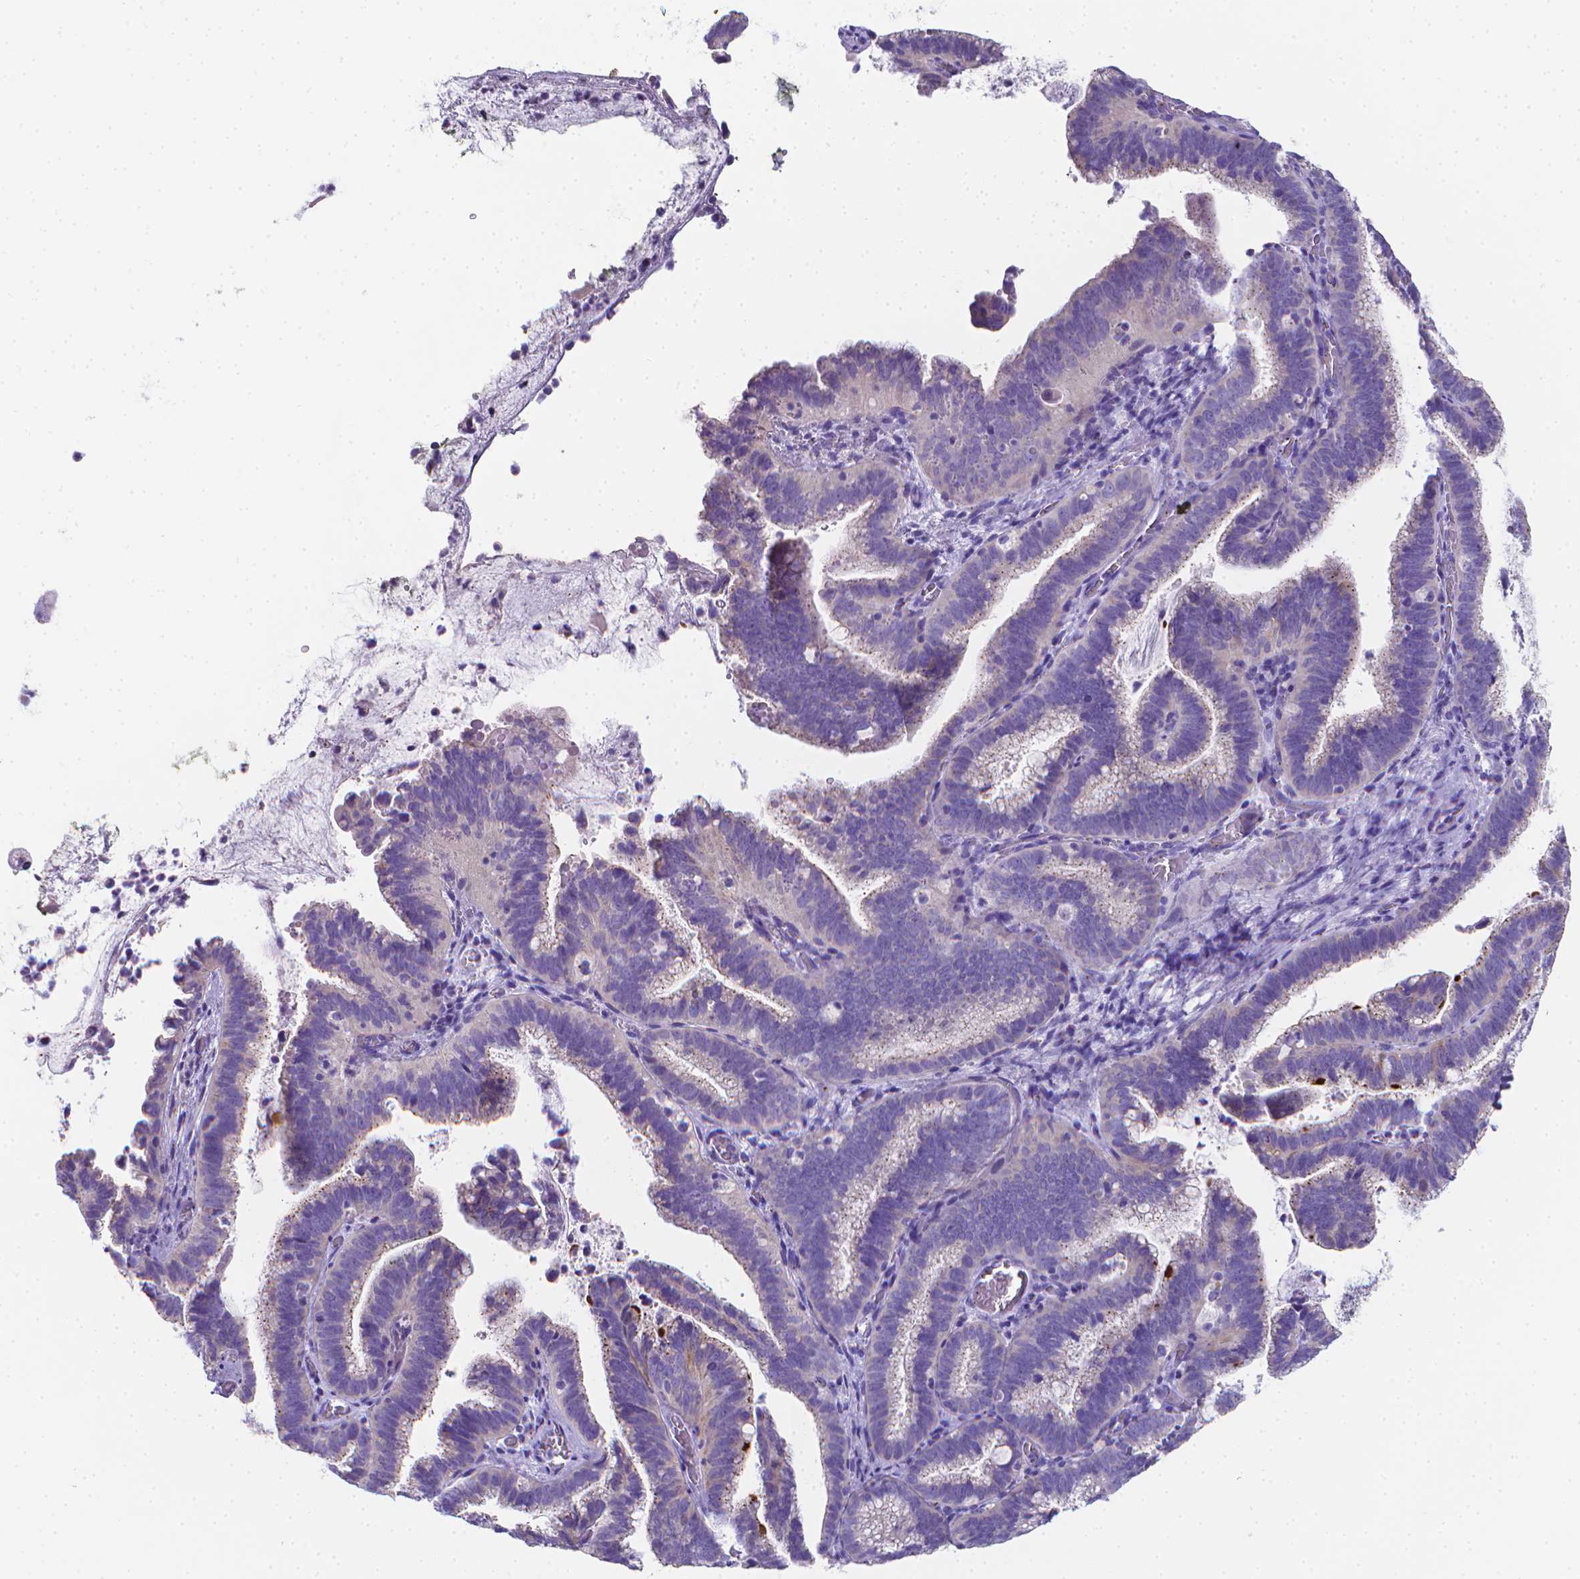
{"staining": {"intensity": "negative", "quantity": "none", "location": "none"}, "tissue": "cervical cancer", "cell_type": "Tumor cells", "image_type": "cancer", "snomed": [{"axis": "morphology", "description": "Adenocarcinoma, NOS"}, {"axis": "topography", "description": "Cervix"}], "caption": "Tumor cells are negative for protein expression in human cervical adenocarcinoma.", "gene": "LRRC73", "patient": {"sex": "female", "age": 61}}